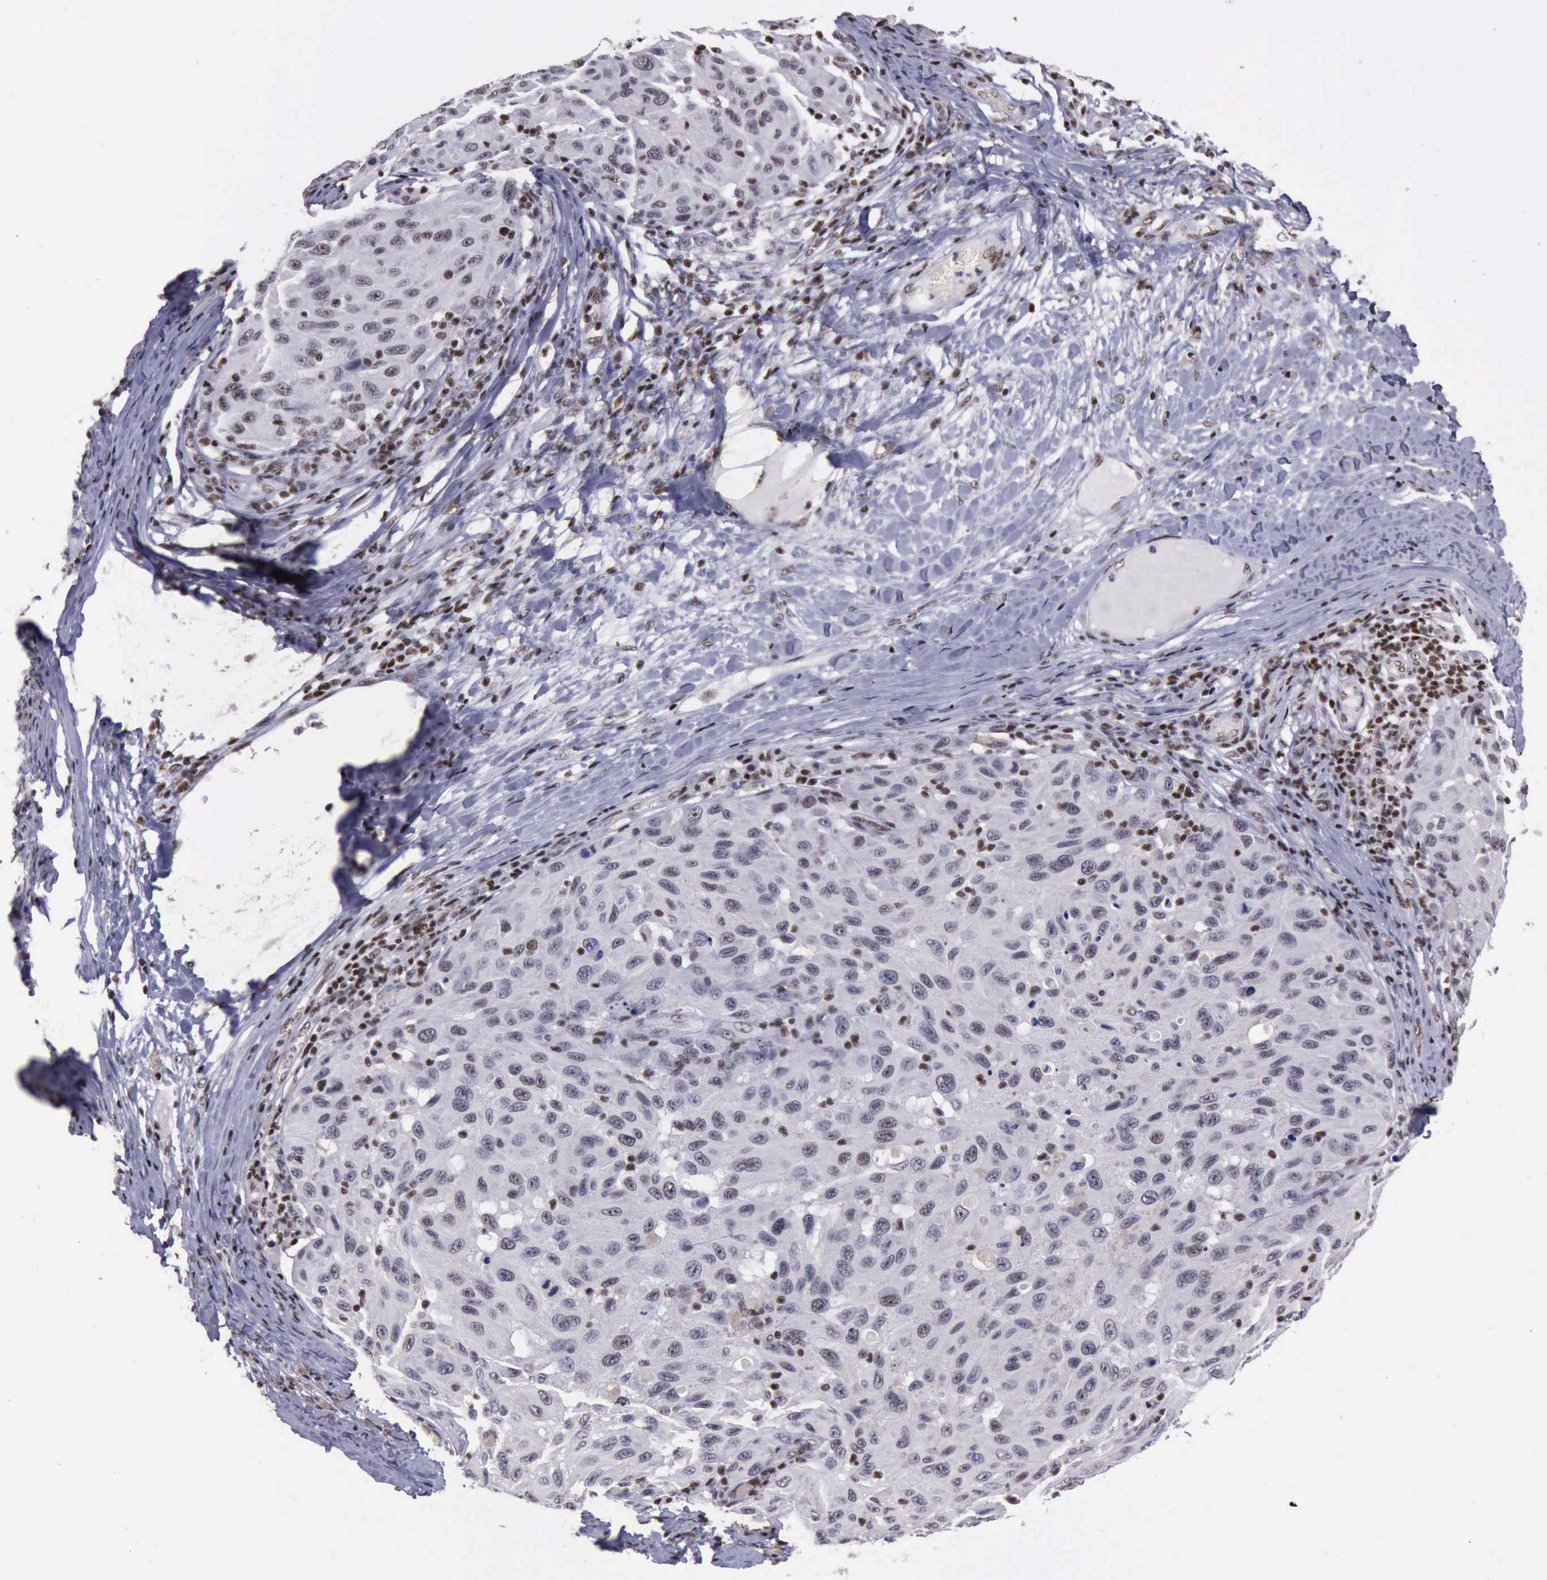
{"staining": {"intensity": "weak", "quantity": "<25%", "location": "nuclear"}, "tissue": "melanoma", "cell_type": "Tumor cells", "image_type": "cancer", "snomed": [{"axis": "morphology", "description": "Malignant melanoma, NOS"}, {"axis": "topography", "description": "Skin"}], "caption": "This image is of melanoma stained with IHC to label a protein in brown with the nuclei are counter-stained blue. There is no staining in tumor cells.", "gene": "YY1", "patient": {"sex": "female", "age": 77}}